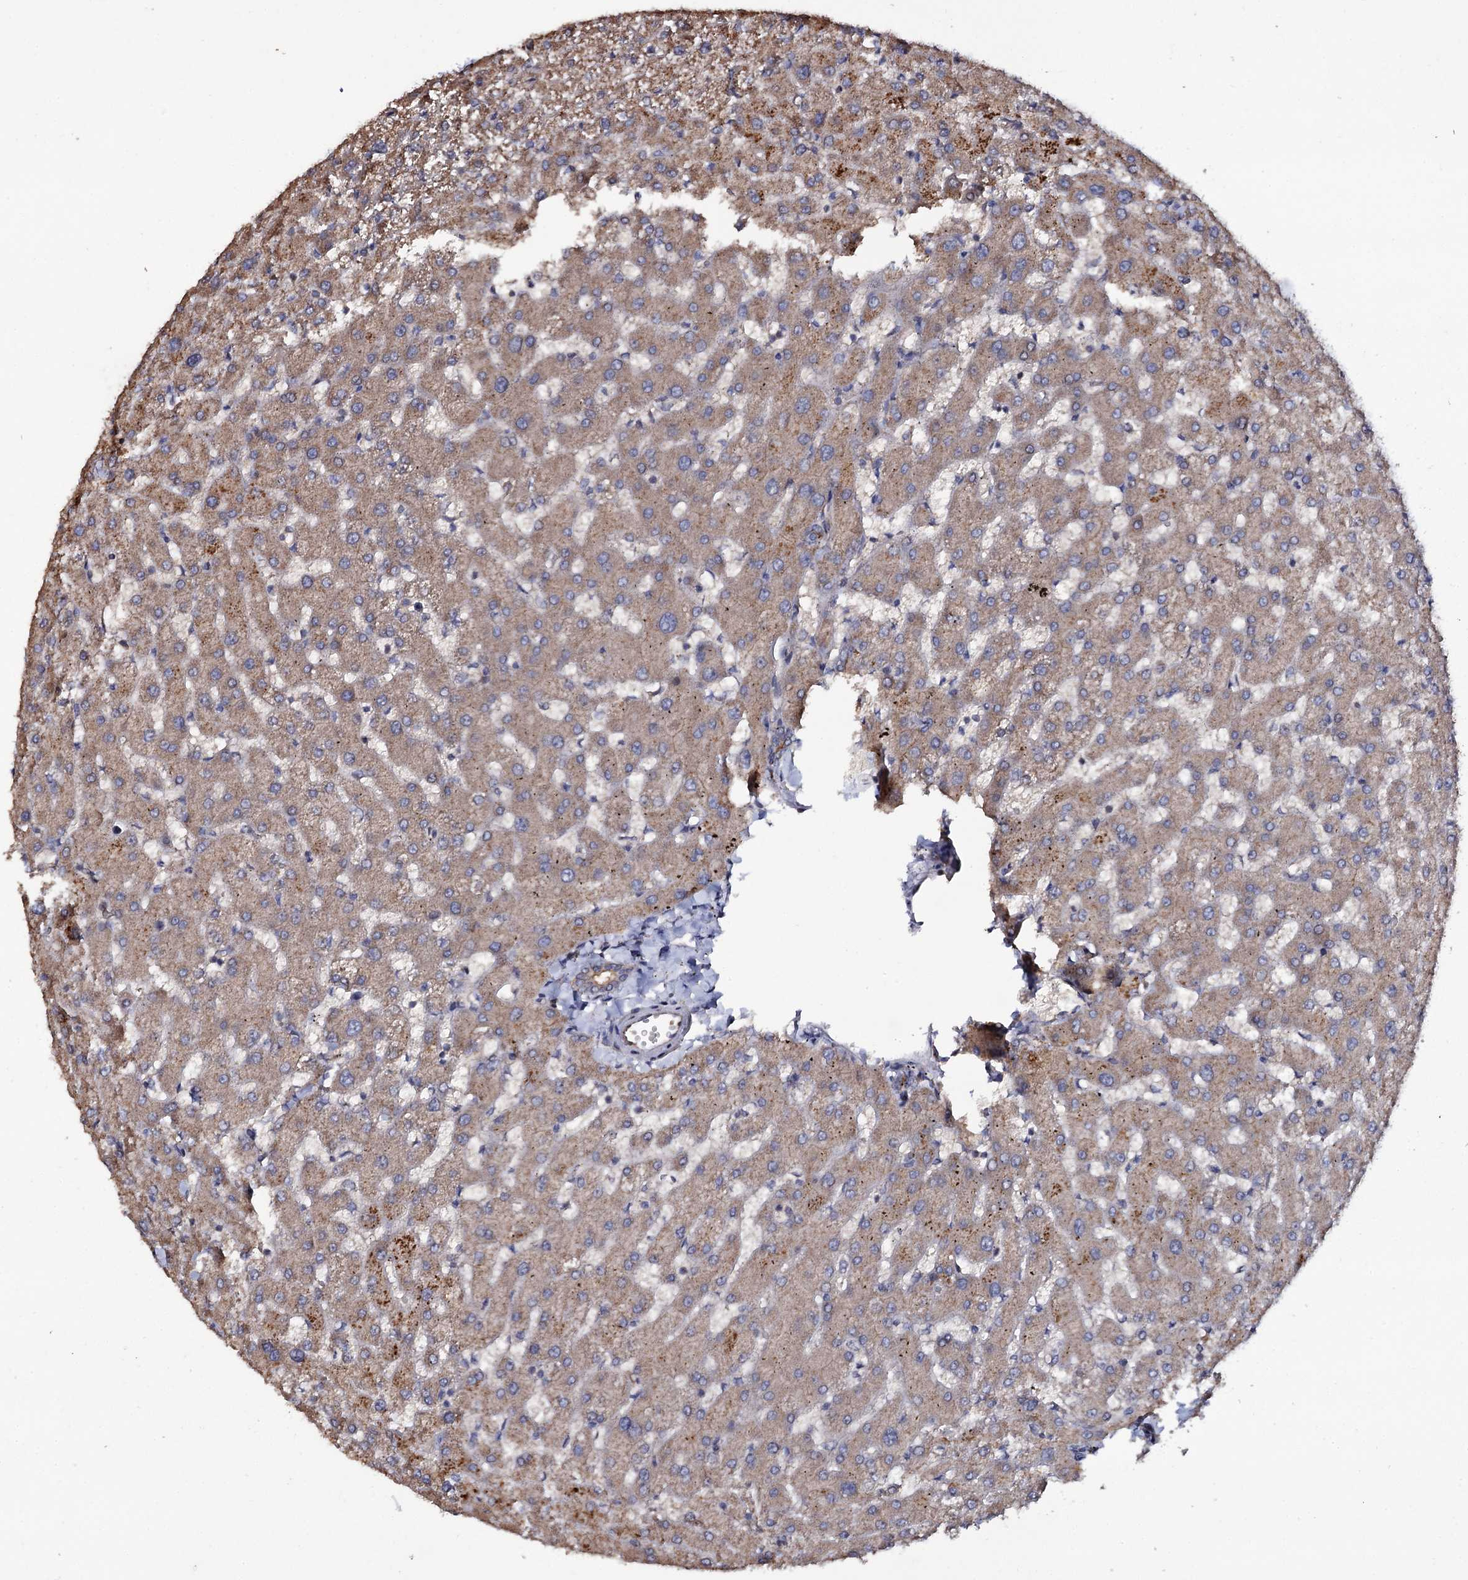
{"staining": {"intensity": "moderate", "quantity": ">75%", "location": "cytoplasmic/membranous"}, "tissue": "liver", "cell_type": "Cholangiocytes", "image_type": "normal", "snomed": [{"axis": "morphology", "description": "Normal tissue, NOS"}, {"axis": "topography", "description": "Liver"}], "caption": "Liver was stained to show a protein in brown. There is medium levels of moderate cytoplasmic/membranous positivity in about >75% of cholangiocytes.", "gene": "TTC23", "patient": {"sex": "female", "age": 63}}